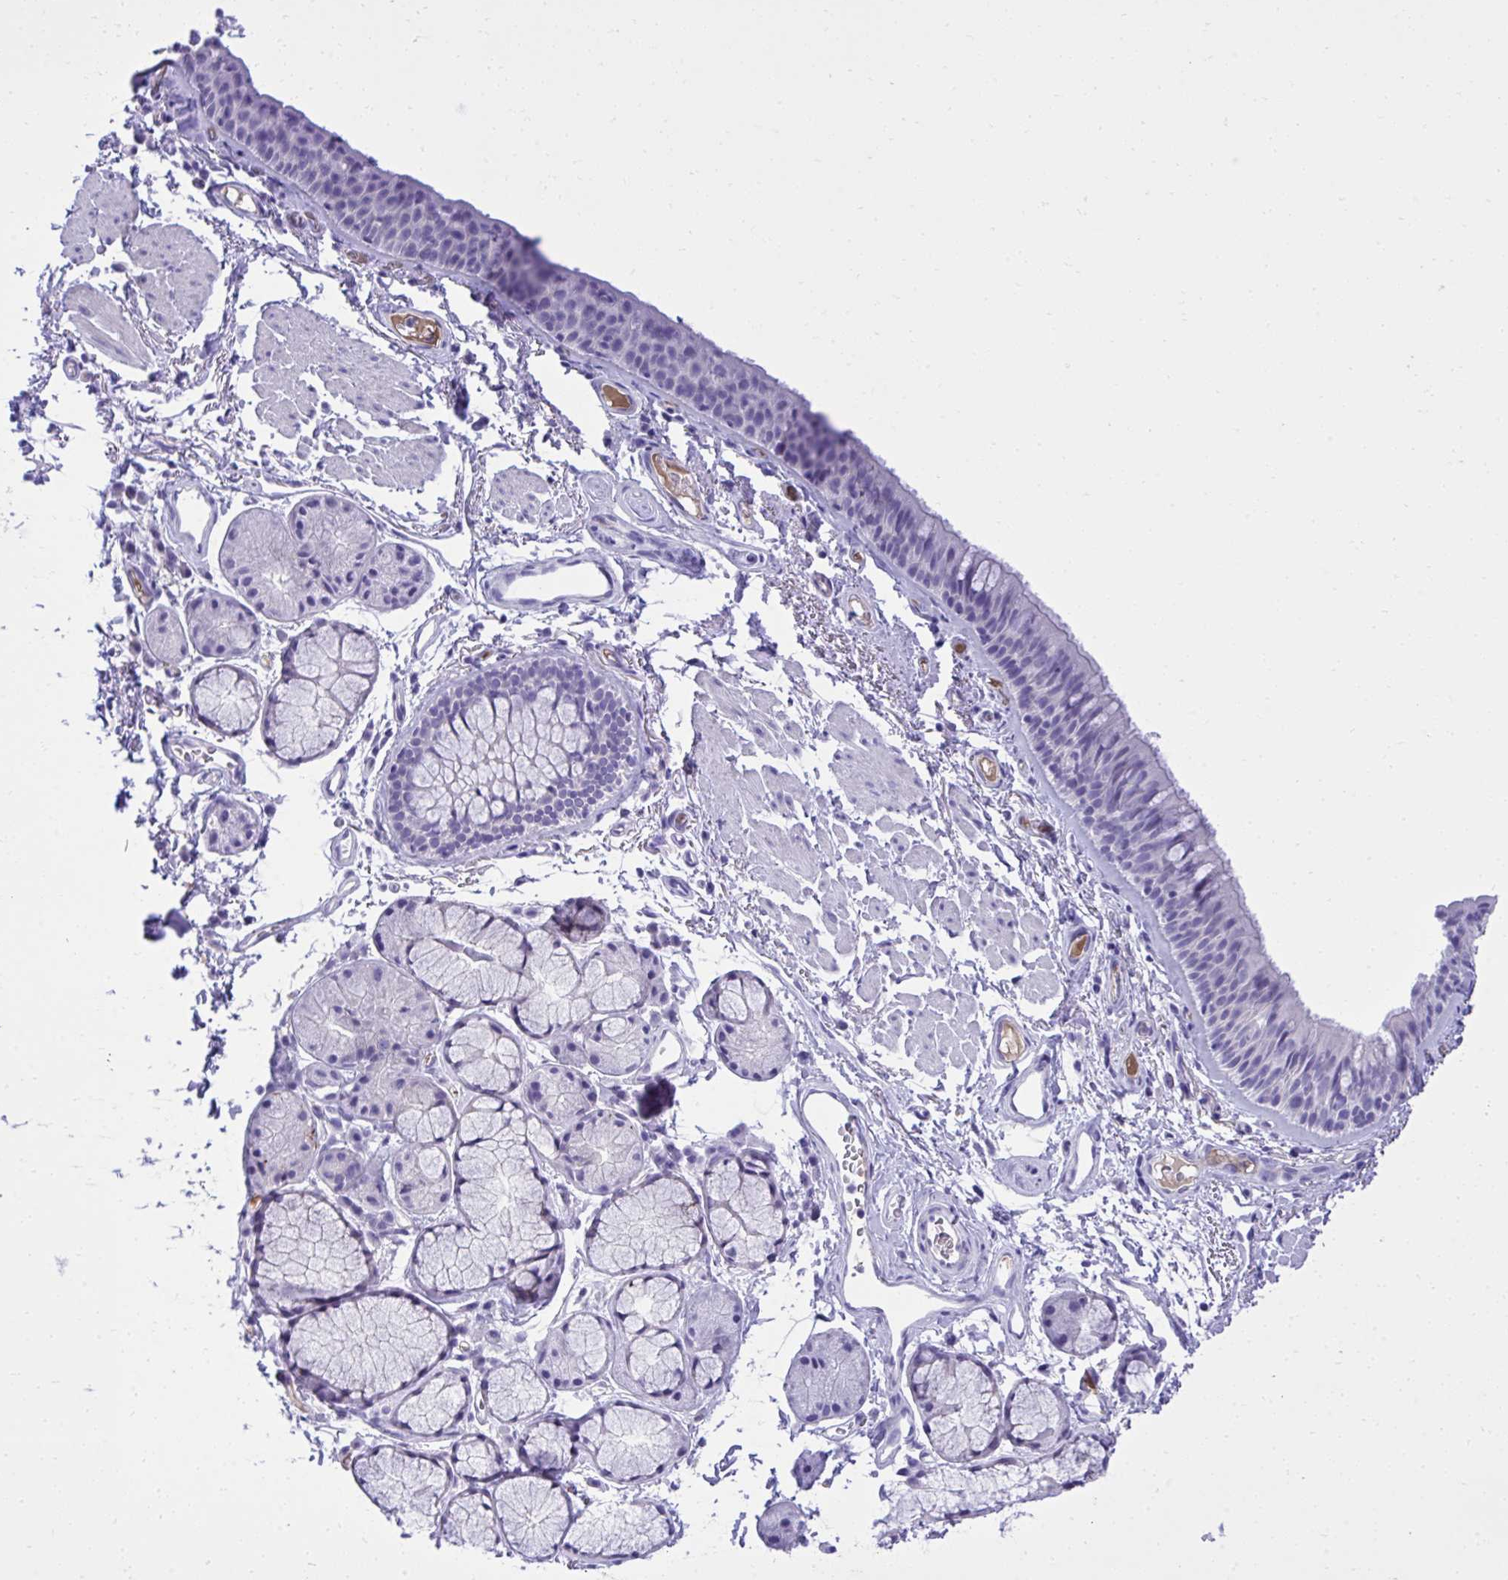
{"staining": {"intensity": "negative", "quantity": "none", "location": "none"}, "tissue": "bronchus", "cell_type": "Respiratory epithelial cells", "image_type": "normal", "snomed": [{"axis": "morphology", "description": "Normal tissue, NOS"}, {"axis": "topography", "description": "Cartilage tissue"}, {"axis": "topography", "description": "Bronchus"}], "caption": "Bronchus was stained to show a protein in brown. There is no significant expression in respiratory epithelial cells. (Brightfield microscopy of DAB (3,3'-diaminobenzidine) IHC at high magnification).", "gene": "ST6GALNAC3", "patient": {"sex": "female", "age": 79}}